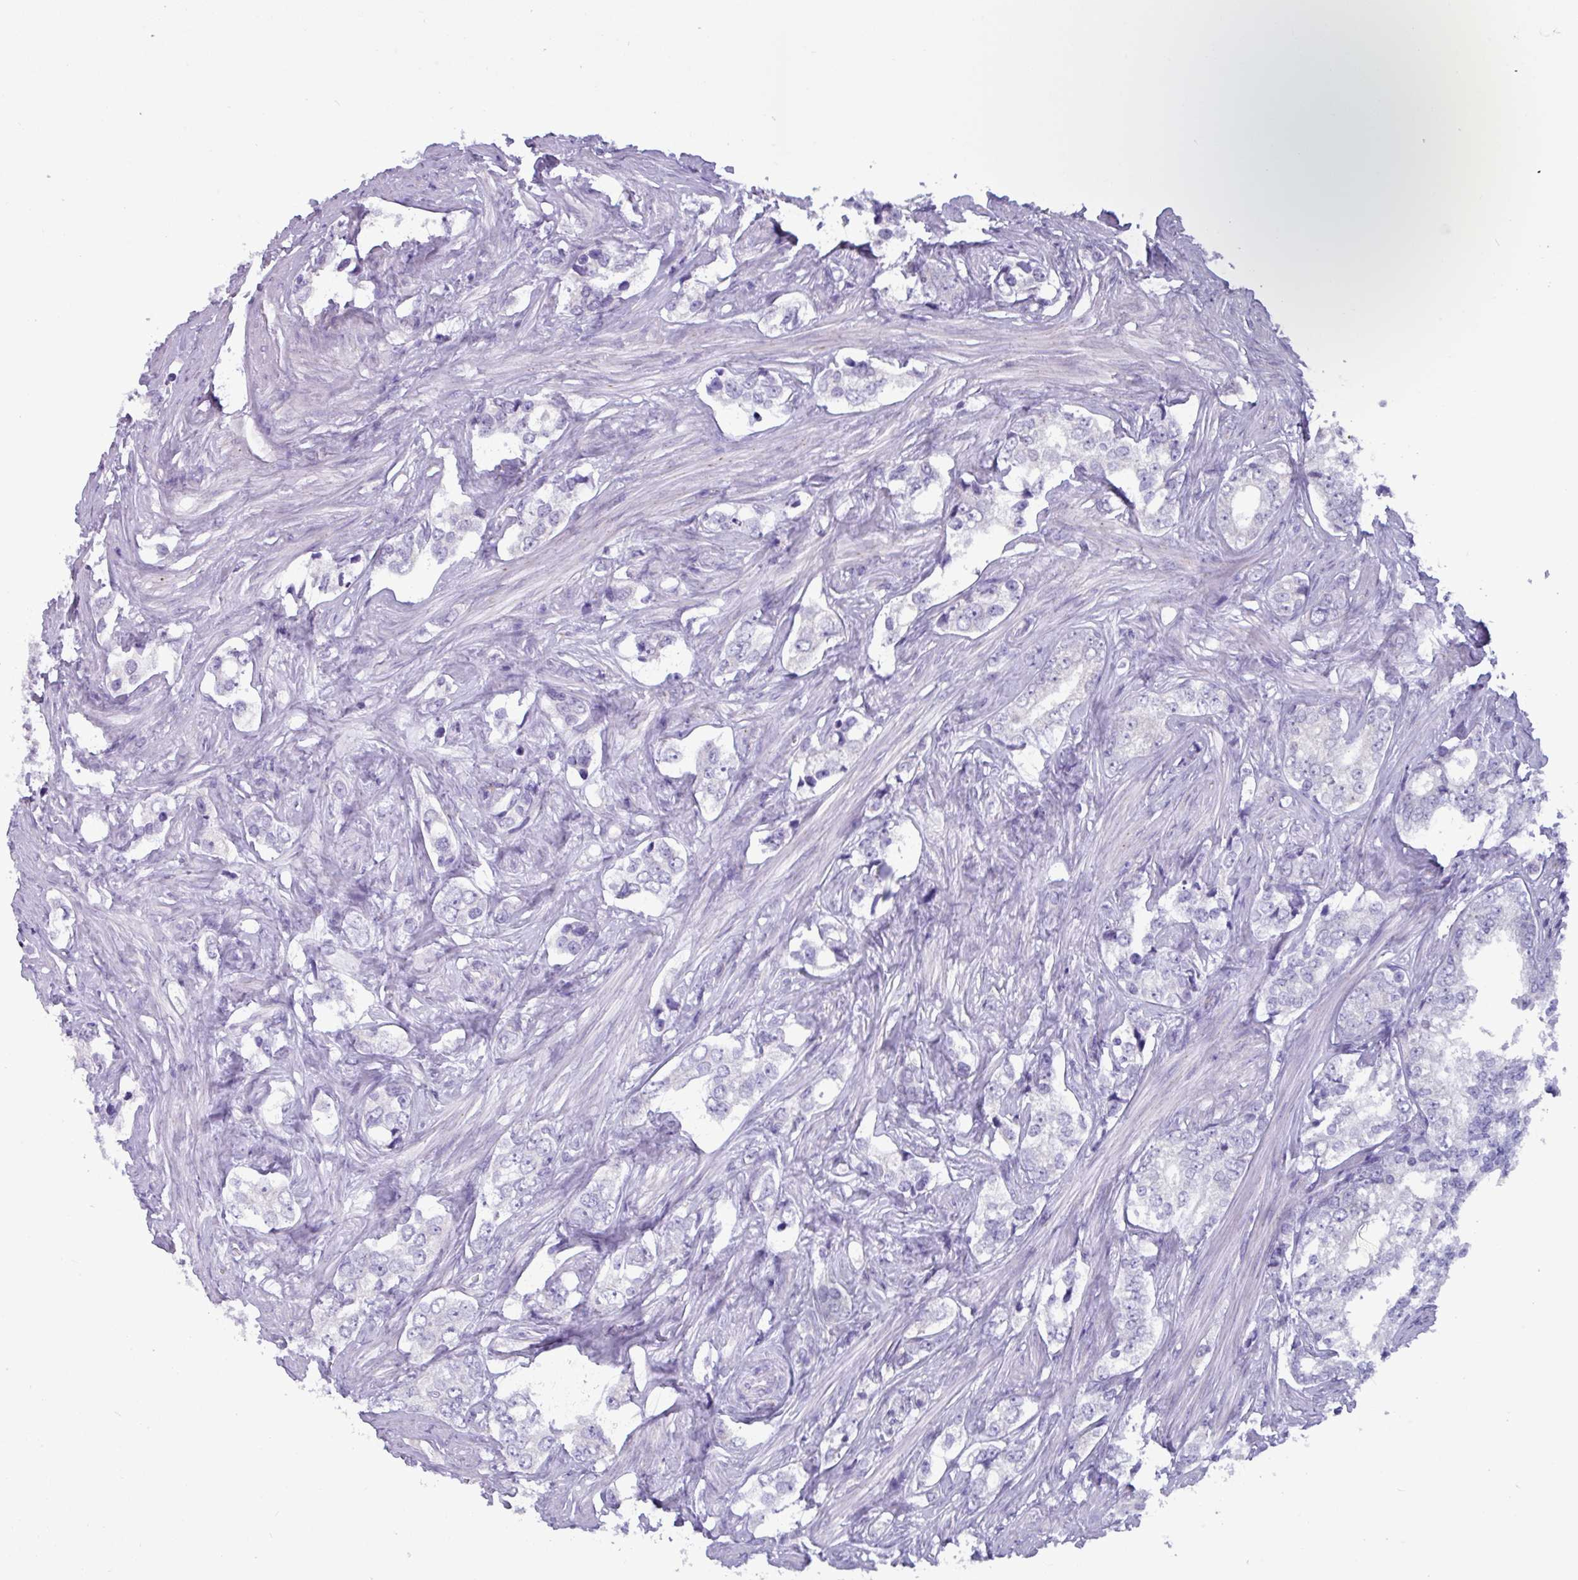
{"staining": {"intensity": "negative", "quantity": "none", "location": "none"}, "tissue": "prostate cancer", "cell_type": "Tumor cells", "image_type": "cancer", "snomed": [{"axis": "morphology", "description": "Adenocarcinoma, High grade"}, {"axis": "topography", "description": "Prostate"}], "caption": "This micrograph is of prostate high-grade adenocarcinoma stained with IHC to label a protein in brown with the nuclei are counter-stained blue. There is no staining in tumor cells.", "gene": "STIMATE", "patient": {"sex": "male", "age": 66}}